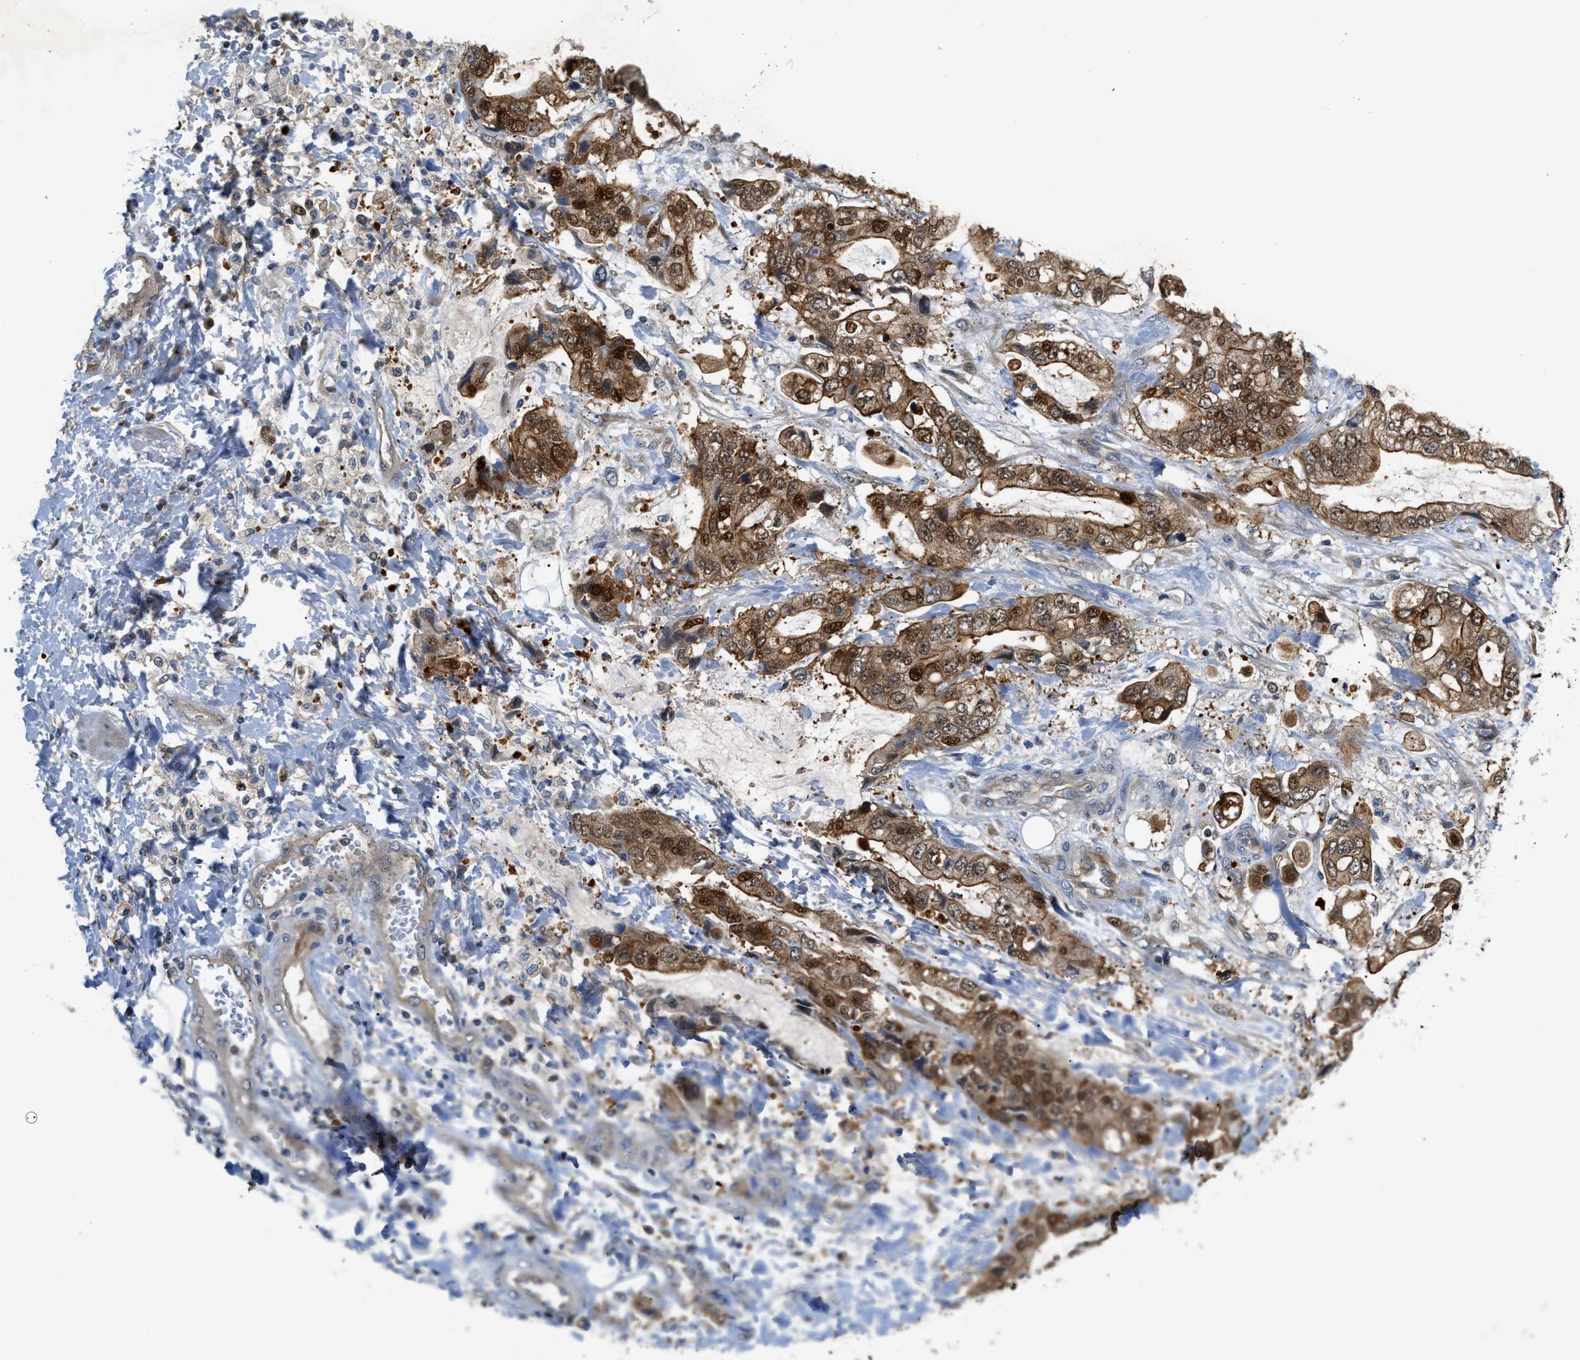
{"staining": {"intensity": "moderate", "quantity": ">75%", "location": "cytoplasmic/membranous,nuclear"}, "tissue": "stomach cancer", "cell_type": "Tumor cells", "image_type": "cancer", "snomed": [{"axis": "morphology", "description": "Normal tissue, NOS"}, {"axis": "morphology", "description": "Adenocarcinoma, NOS"}, {"axis": "topography", "description": "Stomach"}], "caption": "This is an image of immunohistochemistry staining of stomach adenocarcinoma, which shows moderate staining in the cytoplasmic/membranous and nuclear of tumor cells.", "gene": "TRAK2", "patient": {"sex": "male", "age": 62}}